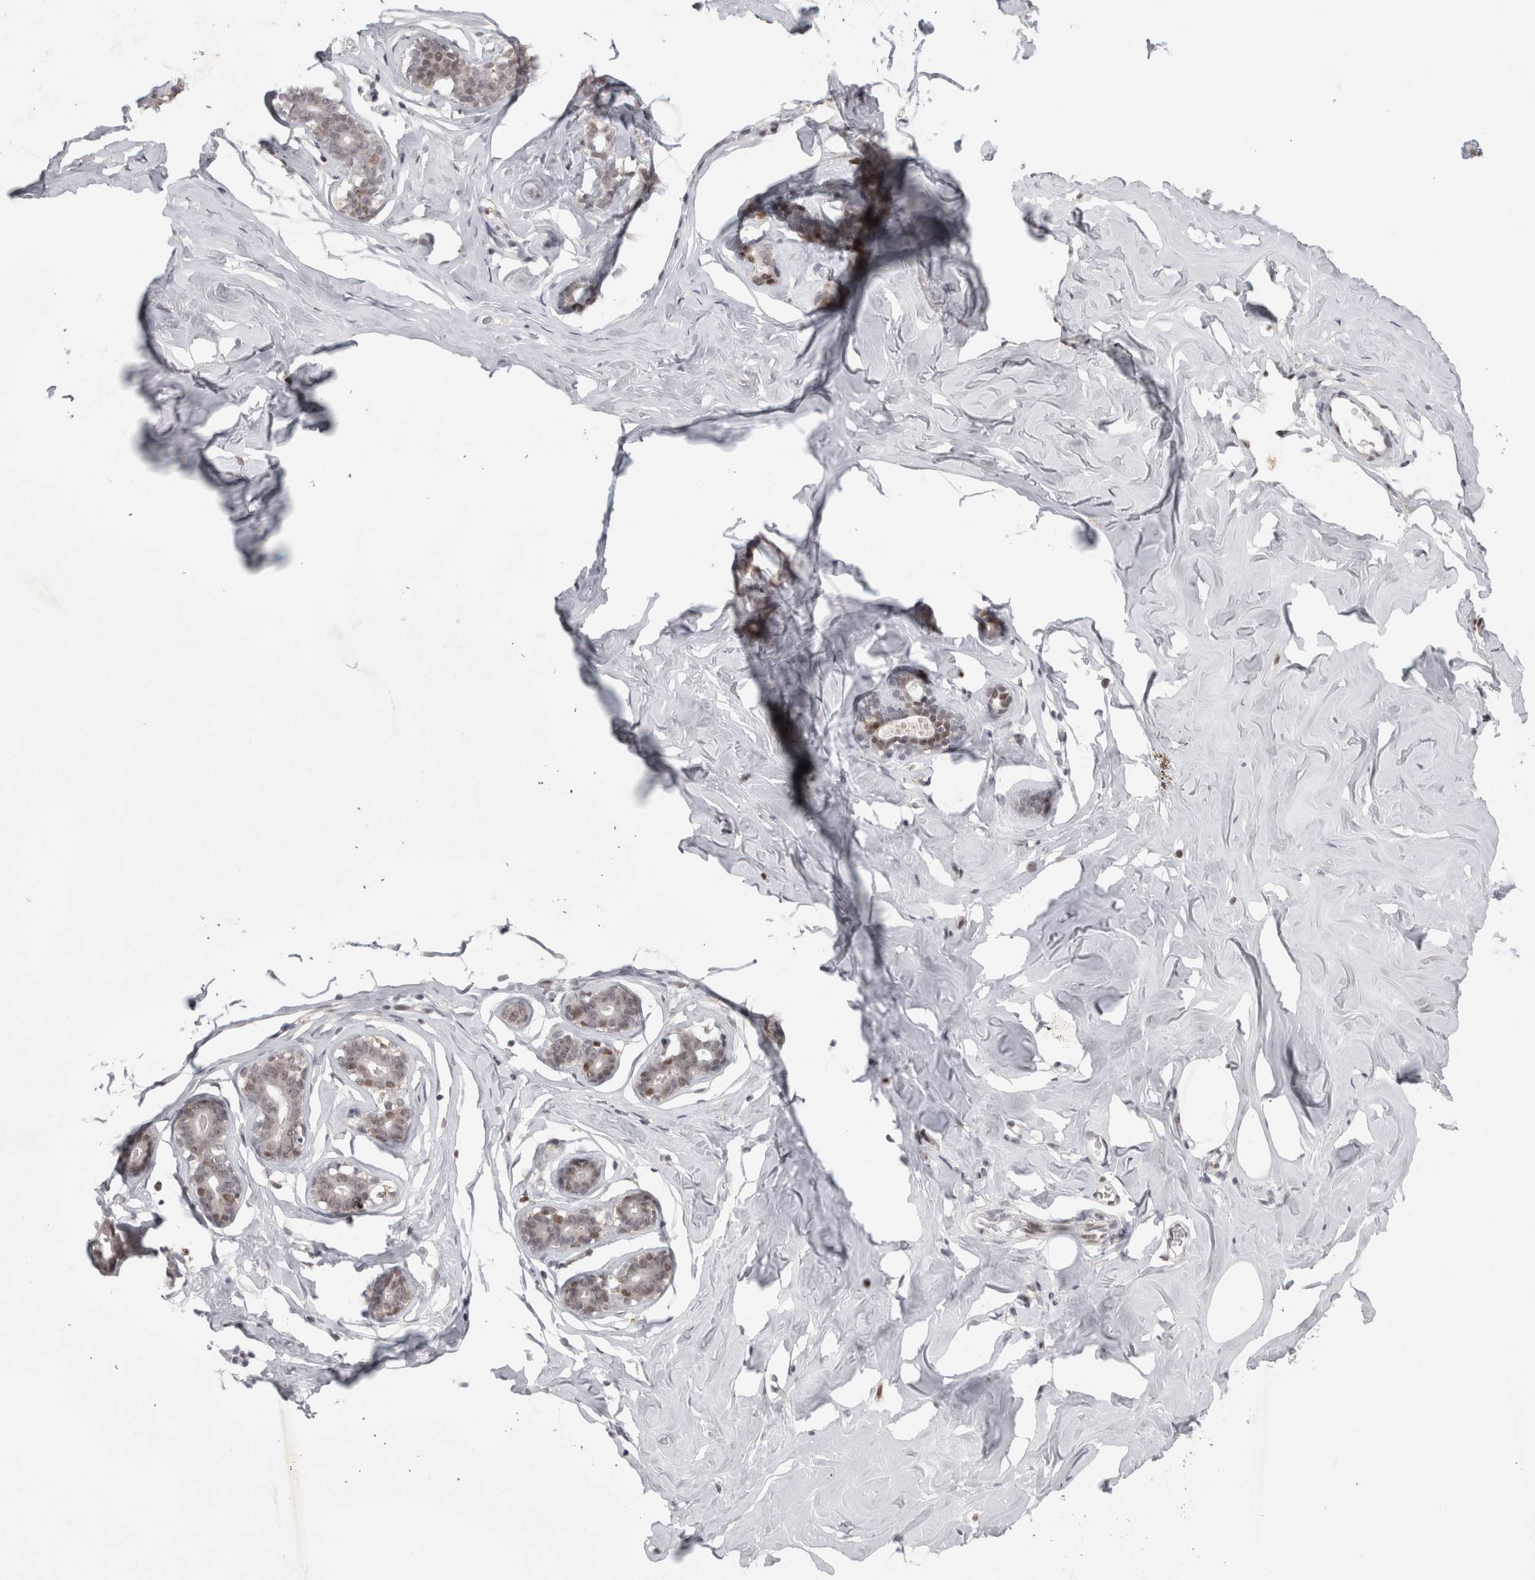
{"staining": {"intensity": "weak", "quantity": "25%-75%", "location": "cytoplasmic/membranous"}, "tissue": "adipose tissue", "cell_type": "Adipocytes", "image_type": "normal", "snomed": [{"axis": "morphology", "description": "Normal tissue, NOS"}, {"axis": "morphology", "description": "Fibrosis, NOS"}, {"axis": "topography", "description": "Breast"}, {"axis": "topography", "description": "Adipose tissue"}], "caption": "Immunohistochemistry of benign human adipose tissue demonstrates low levels of weak cytoplasmic/membranous expression in about 25%-75% of adipocytes. The staining was performed using DAB to visualize the protein expression in brown, while the nuclei were stained in blue with hematoxylin (Magnification: 20x).", "gene": "SRARP", "patient": {"sex": "female", "age": 39}}